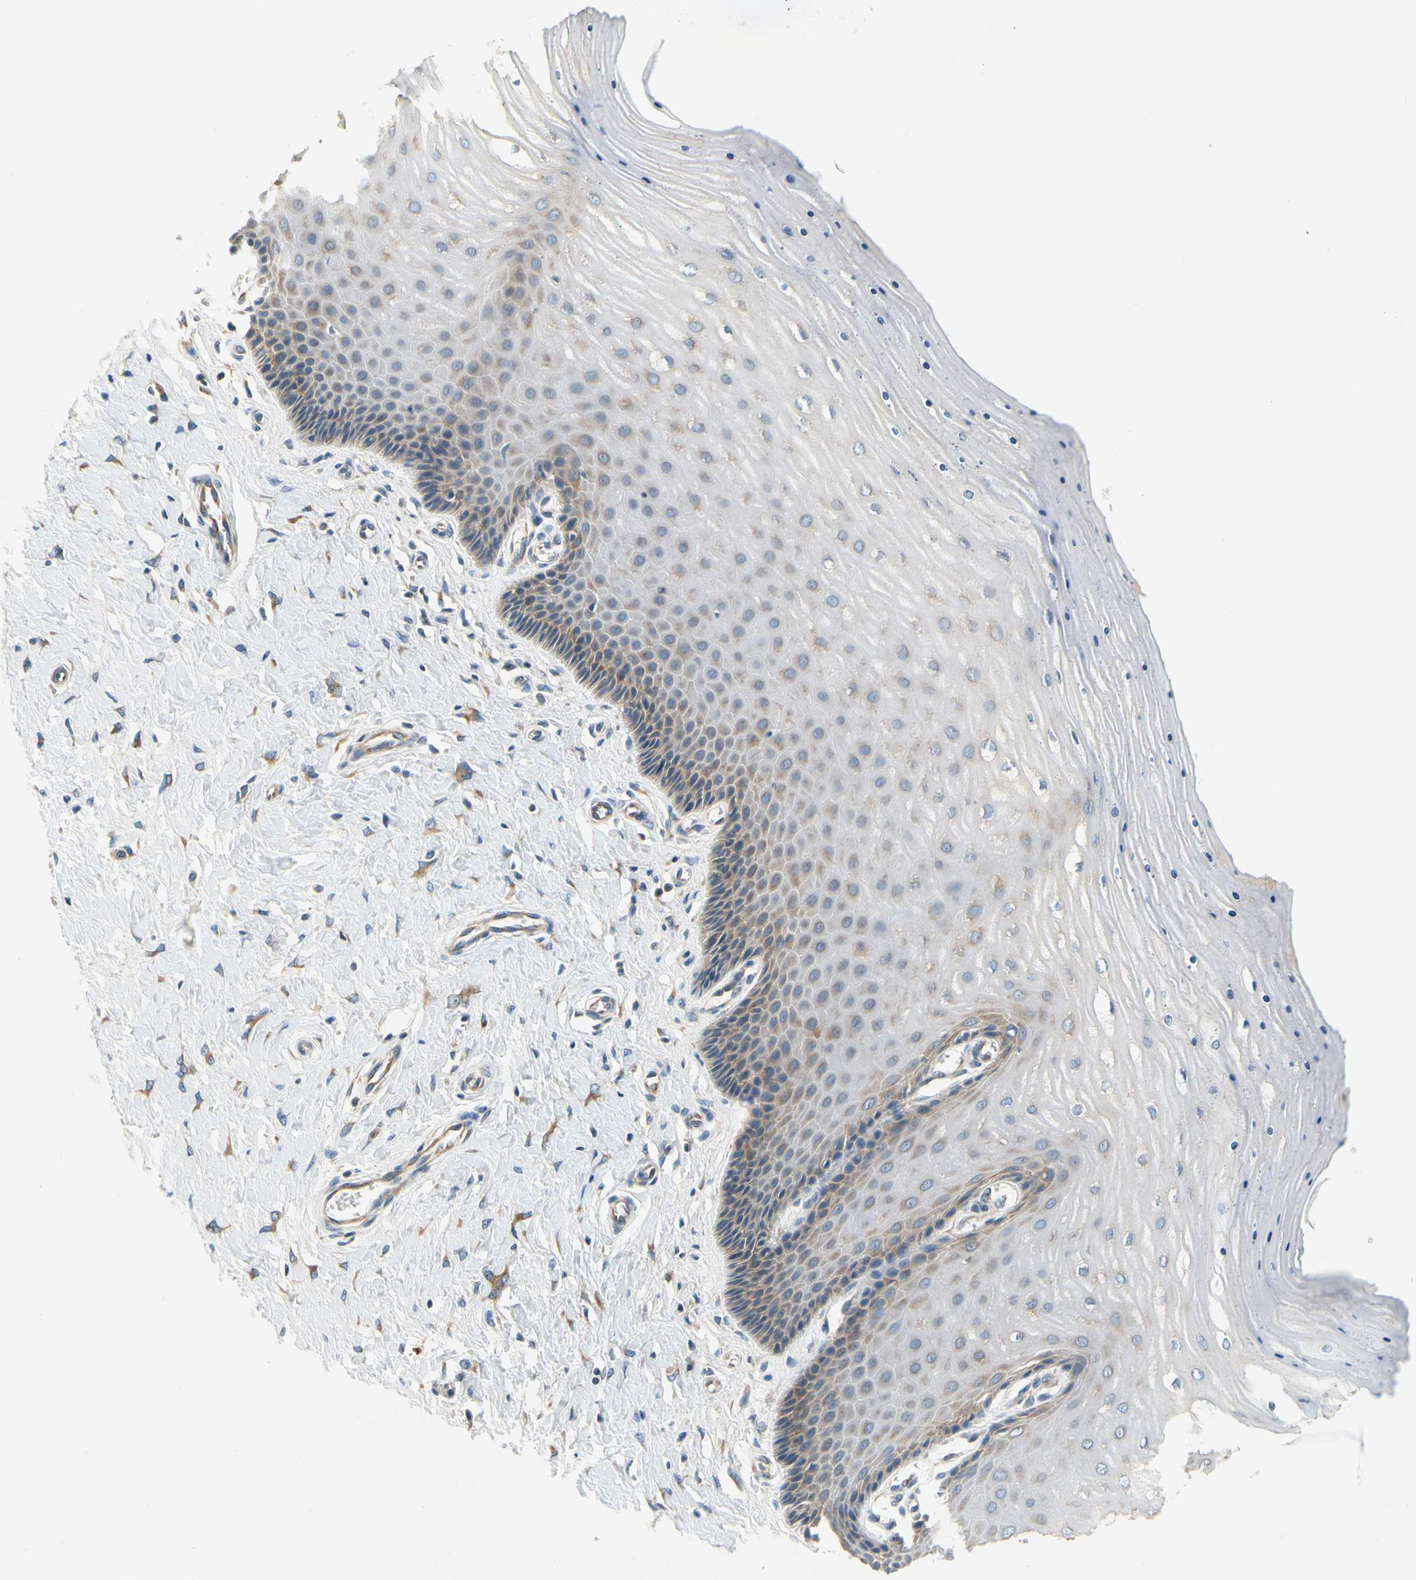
{"staining": {"intensity": "moderate", "quantity": ">75%", "location": "cytoplasmic/membranous"}, "tissue": "cervix", "cell_type": "Glandular cells", "image_type": "normal", "snomed": [{"axis": "morphology", "description": "Normal tissue, NOS"}, {"axis": "topography", "description": "Cervix"}], "caption": "About >75% of glandular cells in benign cervix show moderate cytoplasmic/membranous protein expression as visualized by brown immunohistochemical staining.", "gene": "LRRC47", "patient": {"sex": "female", "age": 55}}